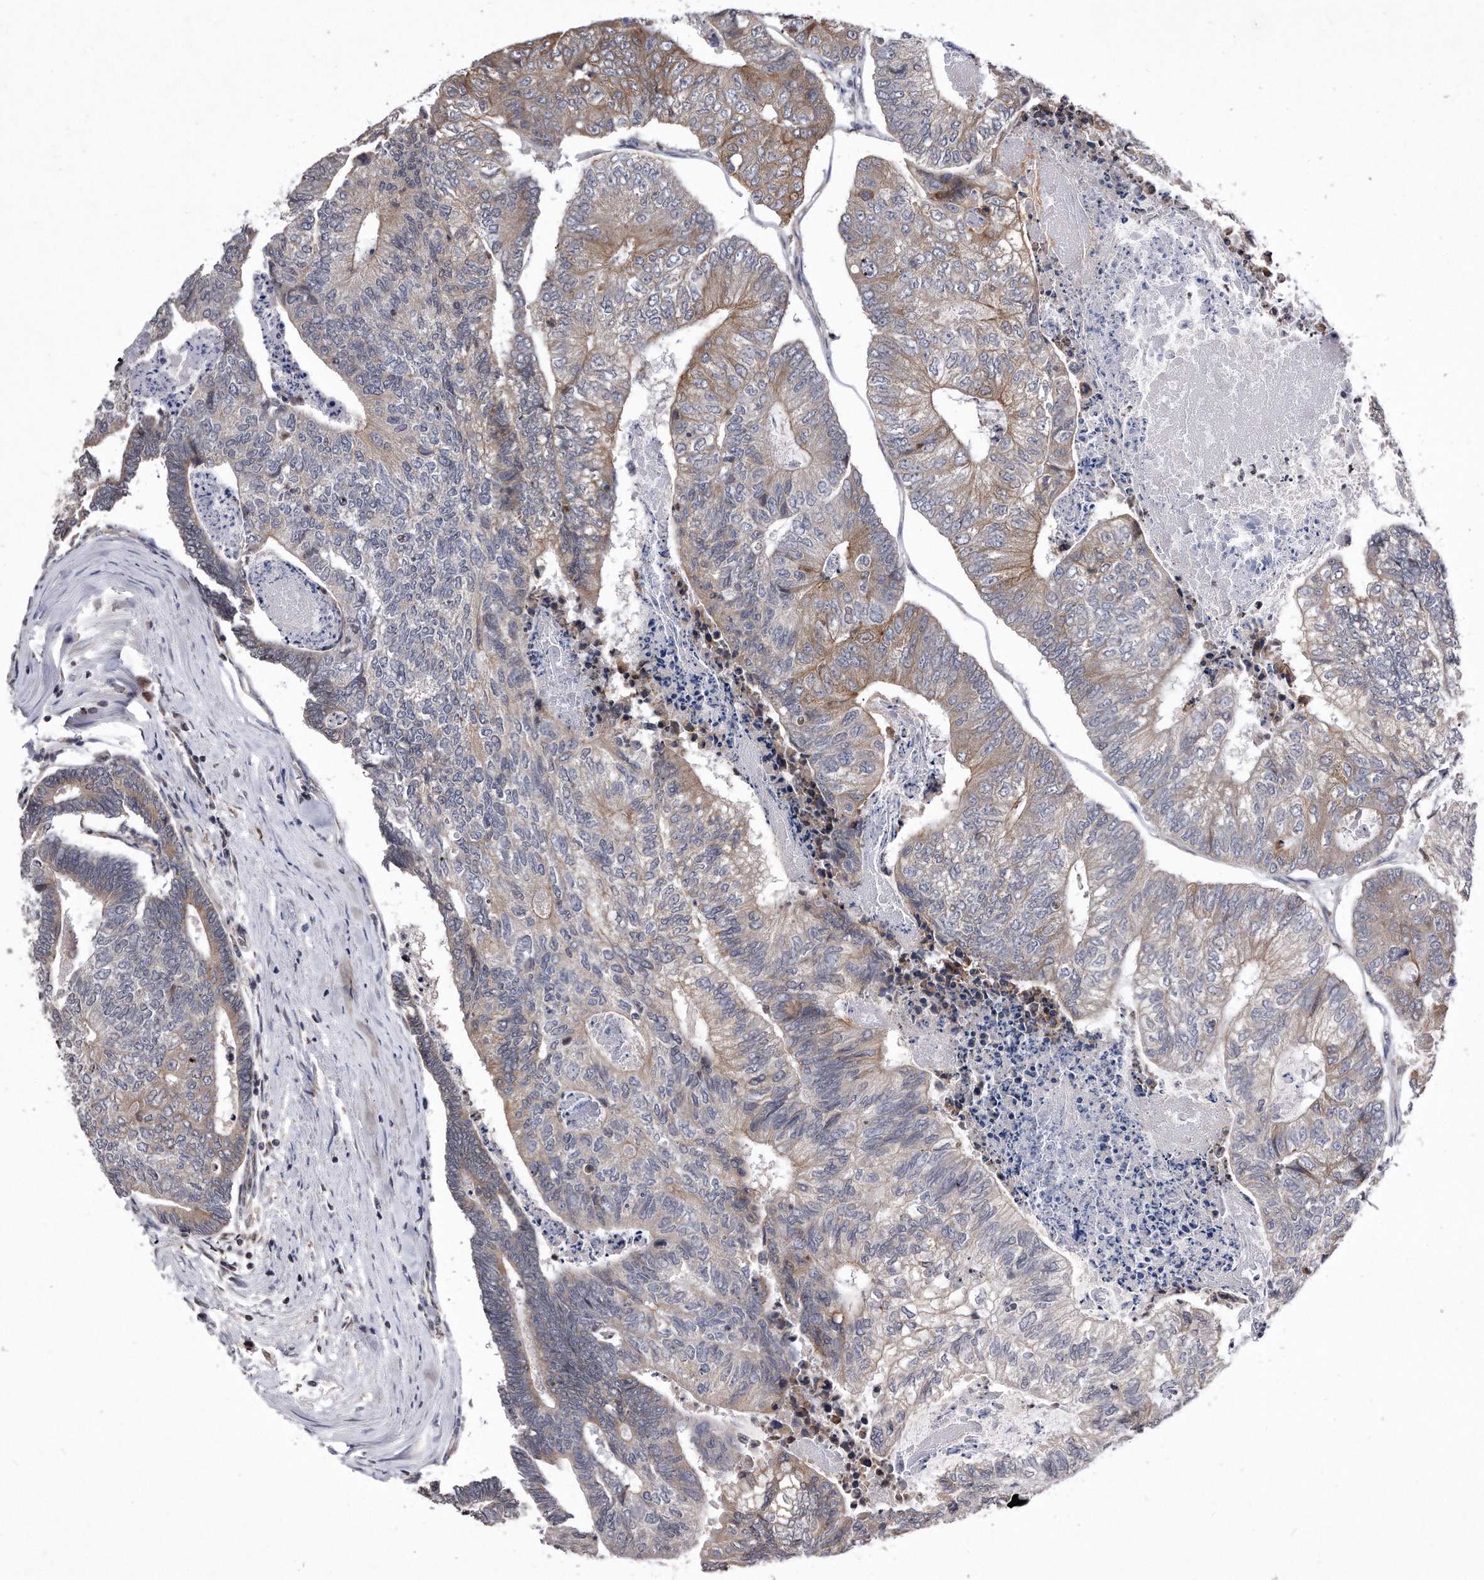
{"staining": {"intensity": "weak", "quantity": "25%-75%", "location": "cytoplasmic/membranous"}, "tissue": "colorectal cancer", "cell_type": "Tumor cells", "image_type": "cancer", "snomed": [{"axis": "morphology", "description": "Adenocarcinoma, NOS"}, {"axis": "topography", "description": "Colon"}], "caption": "Immunohistochemistry (IHC) (DAB) staining of human colorectal adenocarcinoma exhibits weak cytoplasmic/membranous protein staining in approximately 25%-75% of tumor cells.", "gene": "DAB1", "patient": {"sex": "female", "age": 67}}